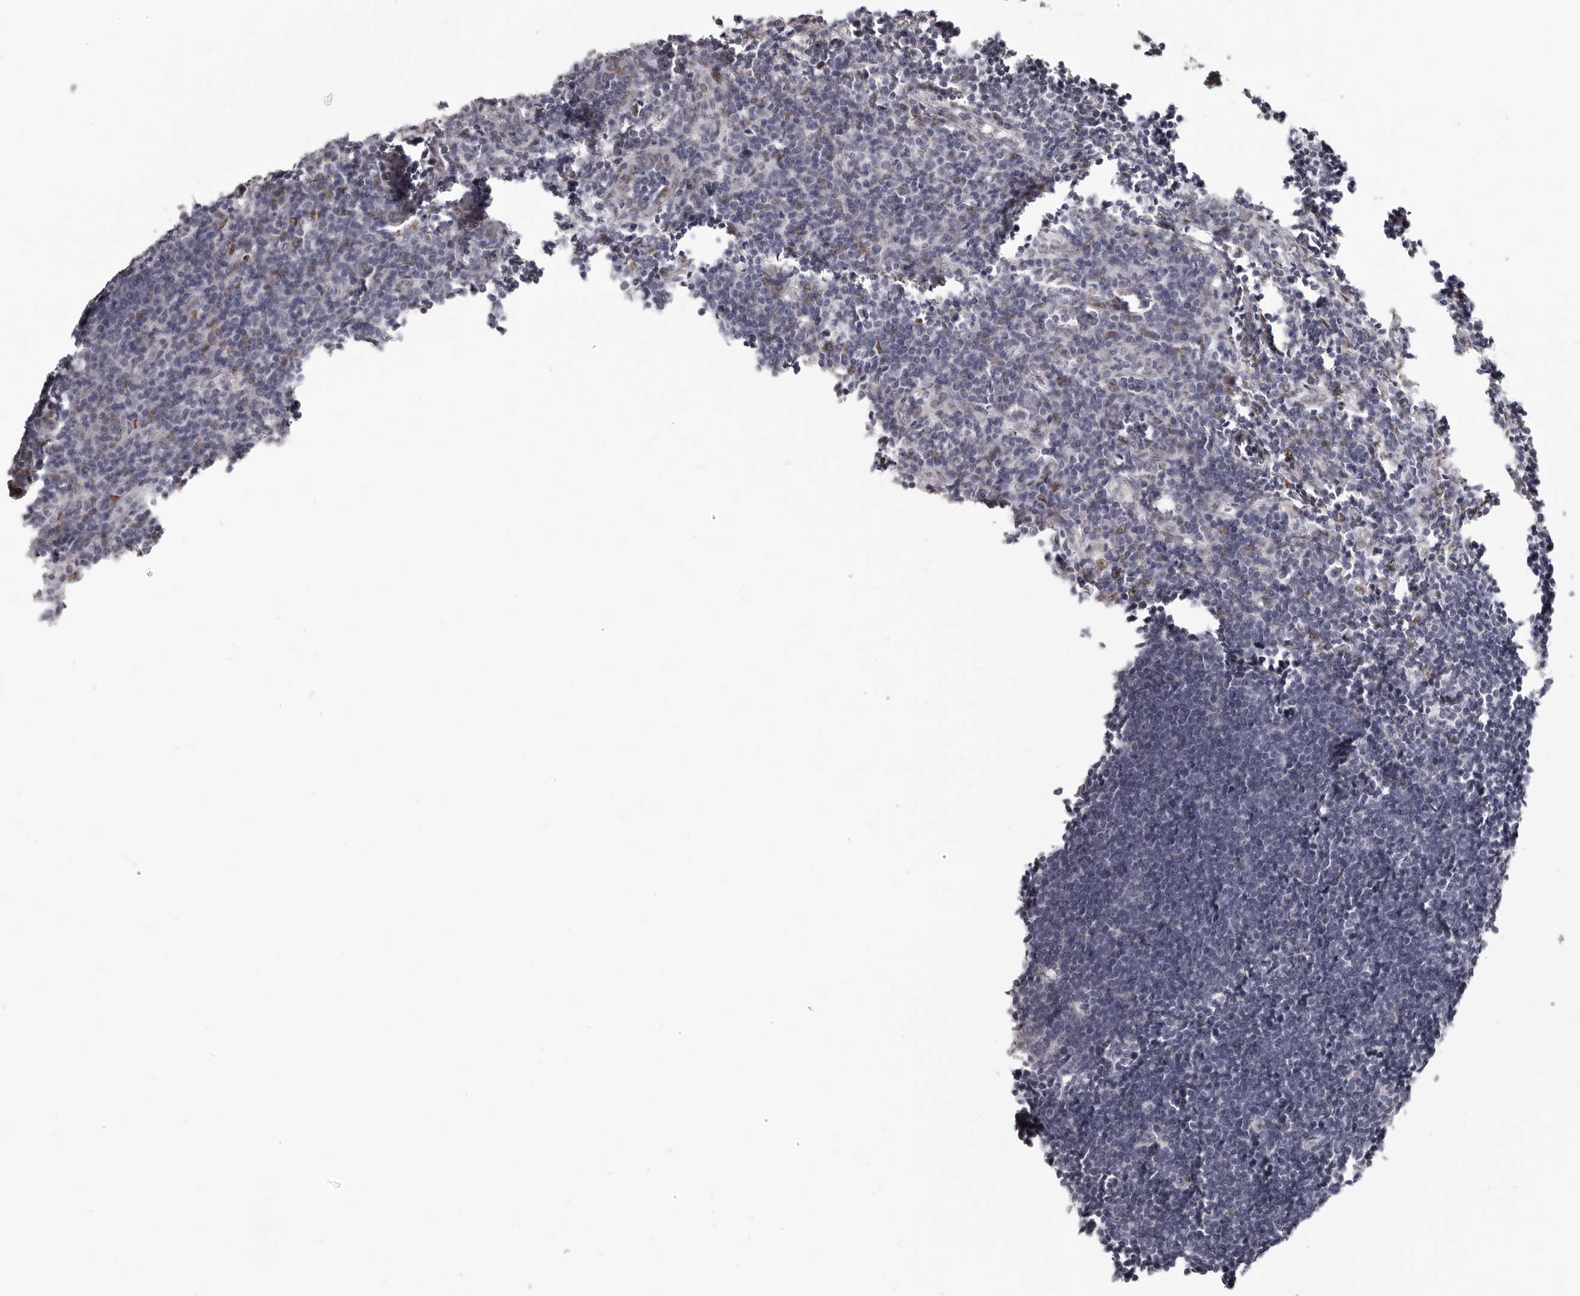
{"staining": {"intensity": "negative", "quantity": "none", "location": "none"}, "tissue": "lymph node", "cell_type": "Germinal center cells", "image_type": "normal", "snomed": [{"axis": "morphology", "description": "Normal tissue, NOS"}, {"axis": "morphology", "description": "Malignant melanoma, Metastatic site"}, {"axis": "topography", "description": "Lymph node"}], "caption": "The histopathology image reveals no staining of germinal center cells in benign lymph node.", "gene": "SRP19", "patient": {"sex": "male", "age": 41}}